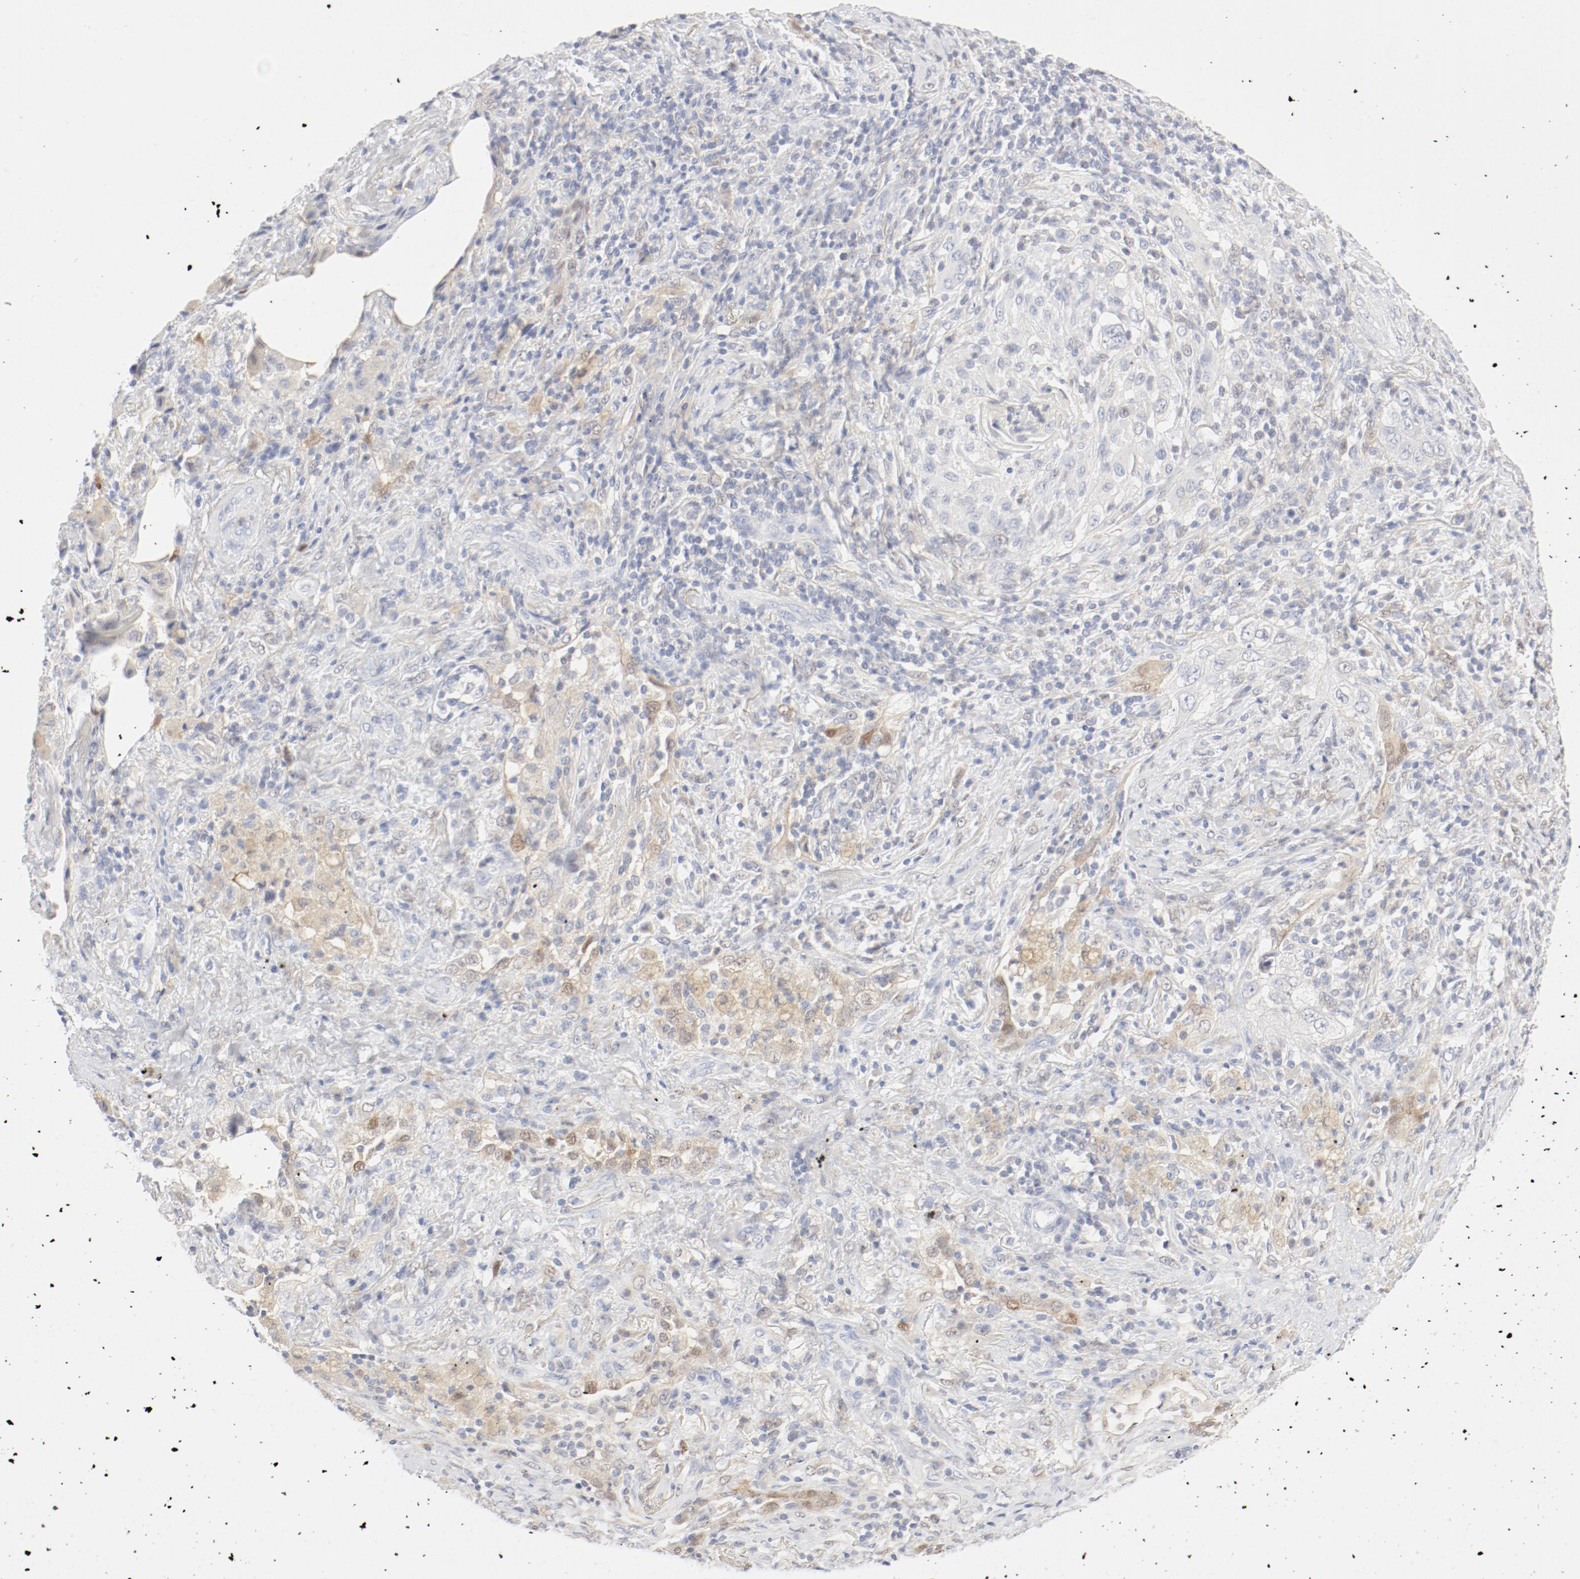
{"staining": {"intensity": "negative", "quantity": "none", "location": "none"}, "tissue": "lung cancer", "cell_type": "Tumor cells", "image_type": "cancer", "snomed": [{"axis": "morphology", "description": "Squamous cell carcinoma, NOS"}, {"axis": "topography", "description": "Lung"}], "caption": "Tumor cells are negative for protein expression in human lung cancer (squamous cell carcinoma). (DAB (3,3'-diaminobenzidine) immunohistochemistry visualized using brightfield microscopy, high magnification).", "gene": "PGM1", "patient": {"sex": "female", "age": 67}}